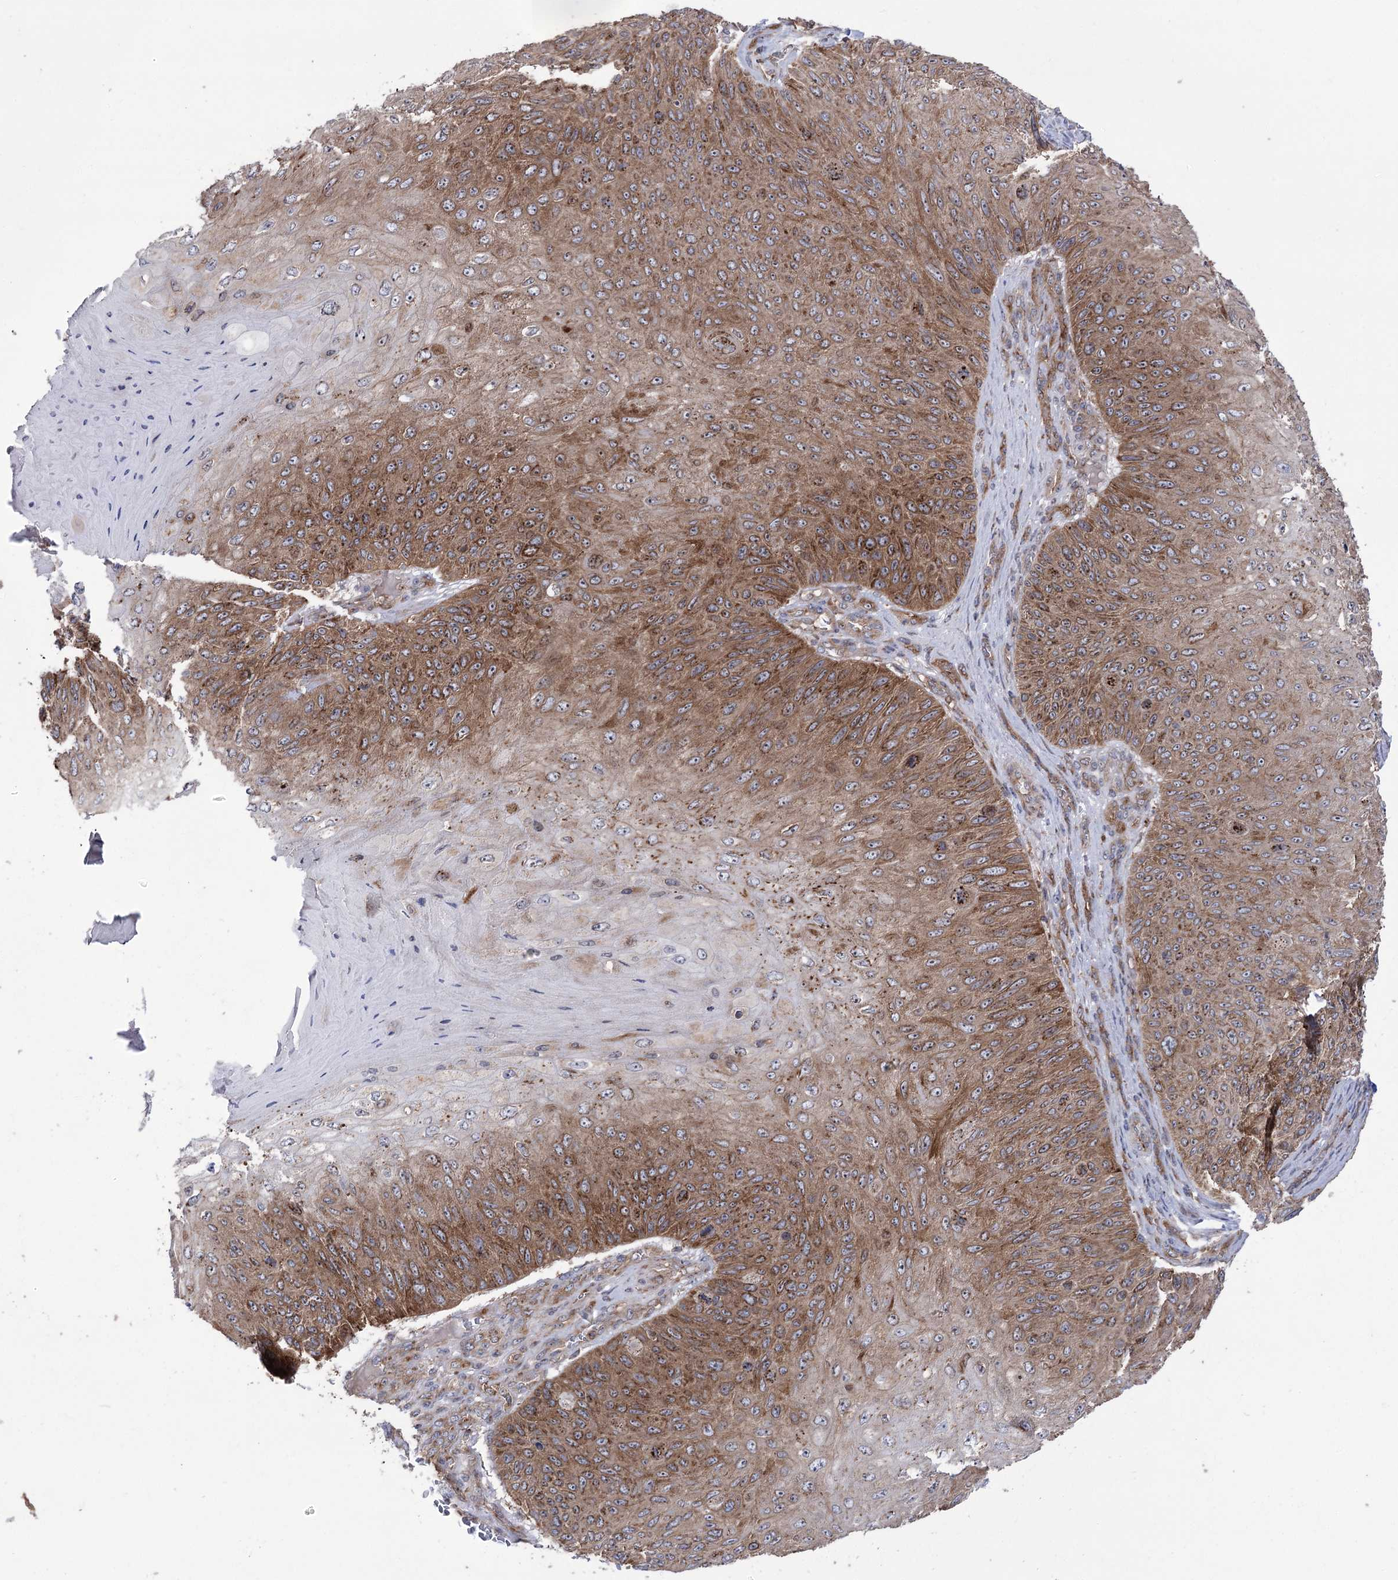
{"staining": {"intensity": "strong", "quantity": ">75%", "location": "cytoplasmic/membranous"}, "tissue": "skin cancer", "cell_type": "Tumor cells", "image_type": "cancer", "snomed": [{"axis": "morphology", "description": "Squamous cell carcinoma, NOS"}, {"axis": "topography", "description": "Skin"}], "caption": "IHC (DAB) staining of skin cancer demonstrates strong cytoplasmic/membranous protein positivity in about >75% of tumor cells. The protein of interest is shown in brown color, while the nuclei are stained blue.", "gene": "ZNF622", "patient": {"sex": "female", "age": 88}}